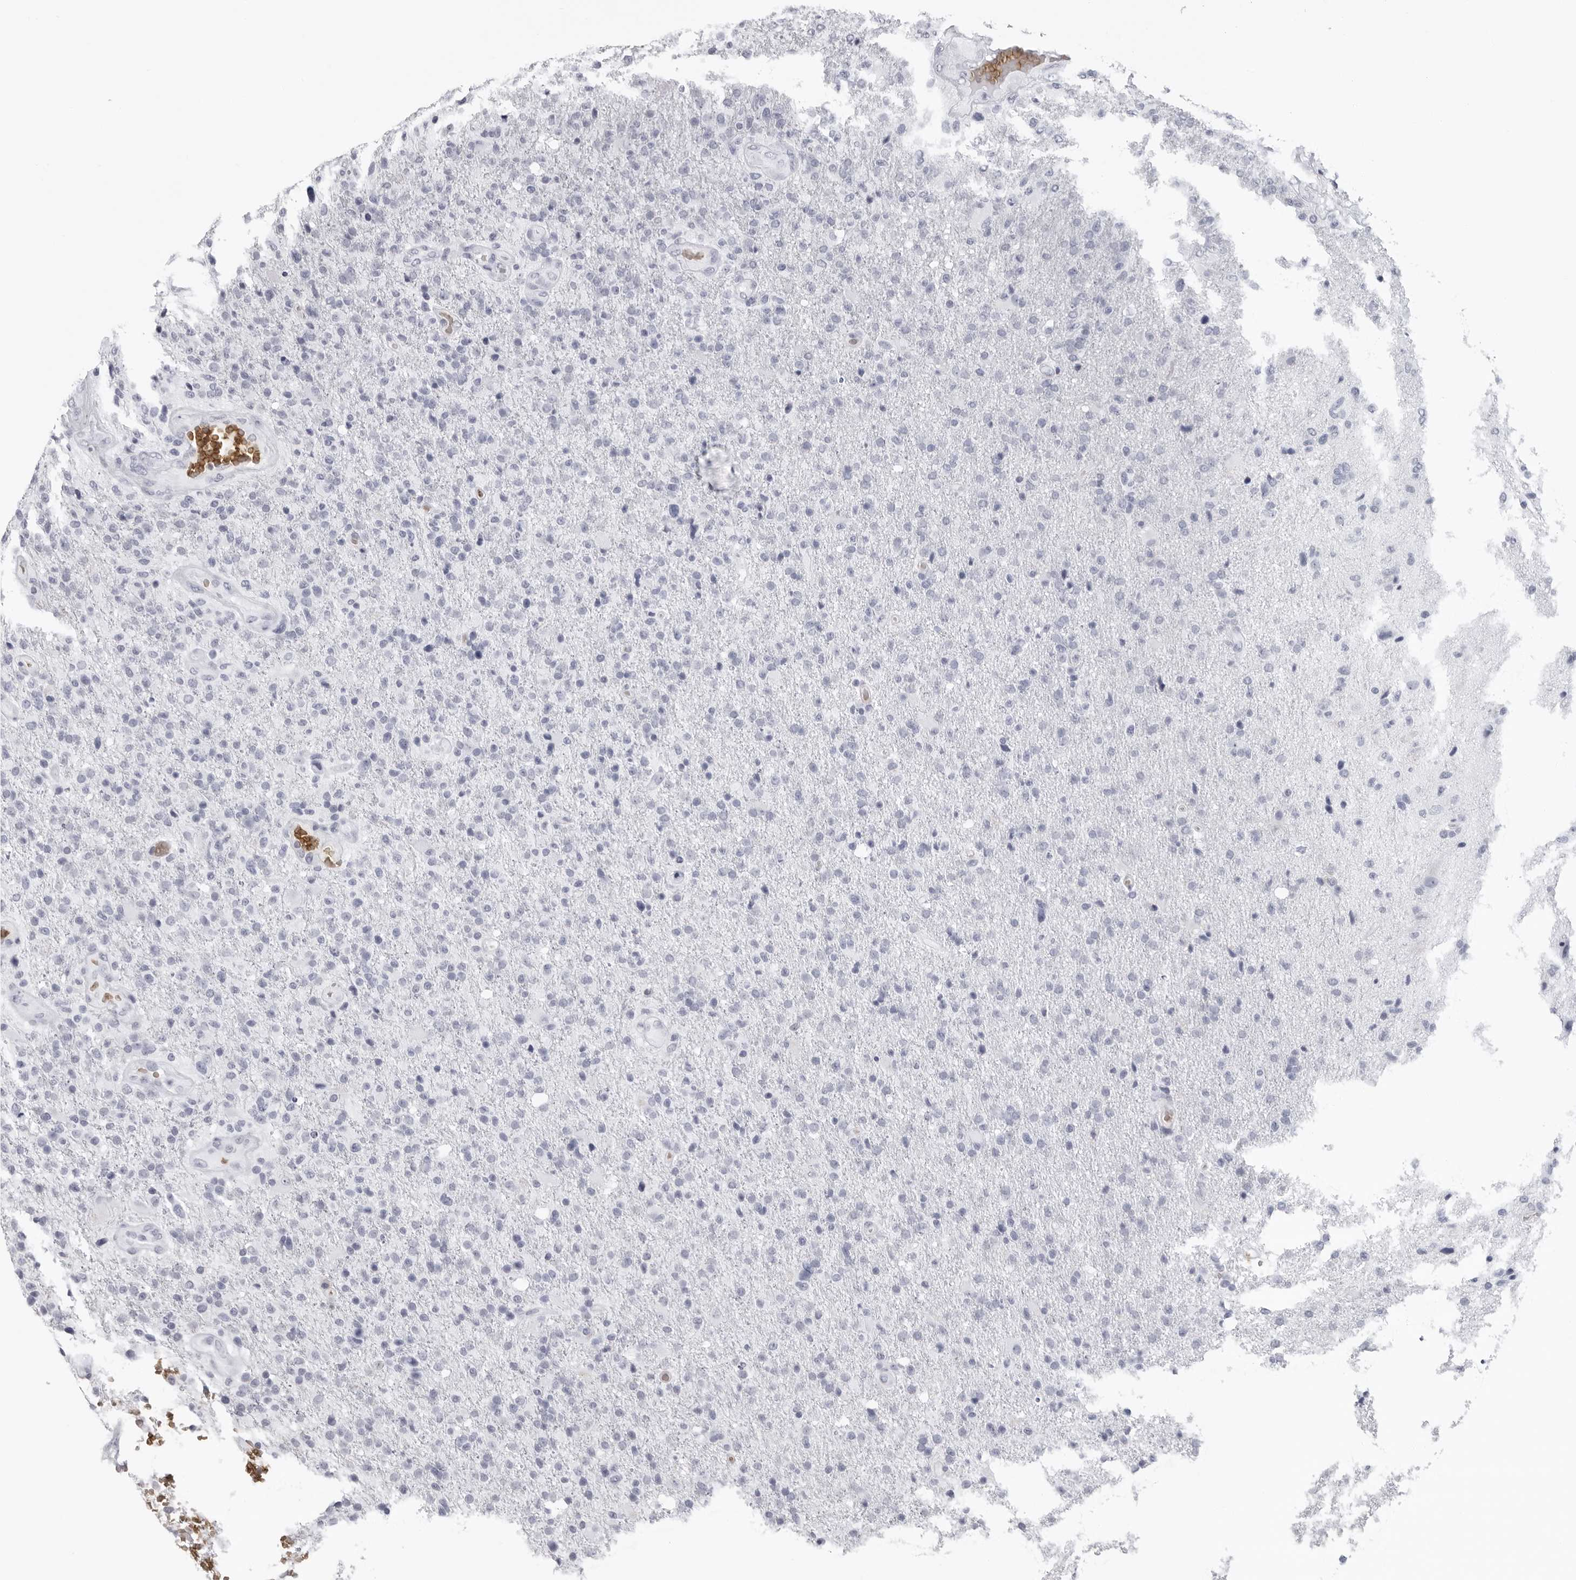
{"staining": {"intensity": "negative", "quantity": "none", "location": "none"}, "tissue": "glioma", "cell_type": "Tumor cells", "image_type": "cancer", "snomed": [{"axis": "morphology", "description": "Glioma, malignant, High grade"}, {"axis": "topography", "description": "Brain"}], "caption": "Tumor cells are negative for brown protein staining in glioma.", "gene": "EPB41", "patient": {"sex": "male", "age": 72}}